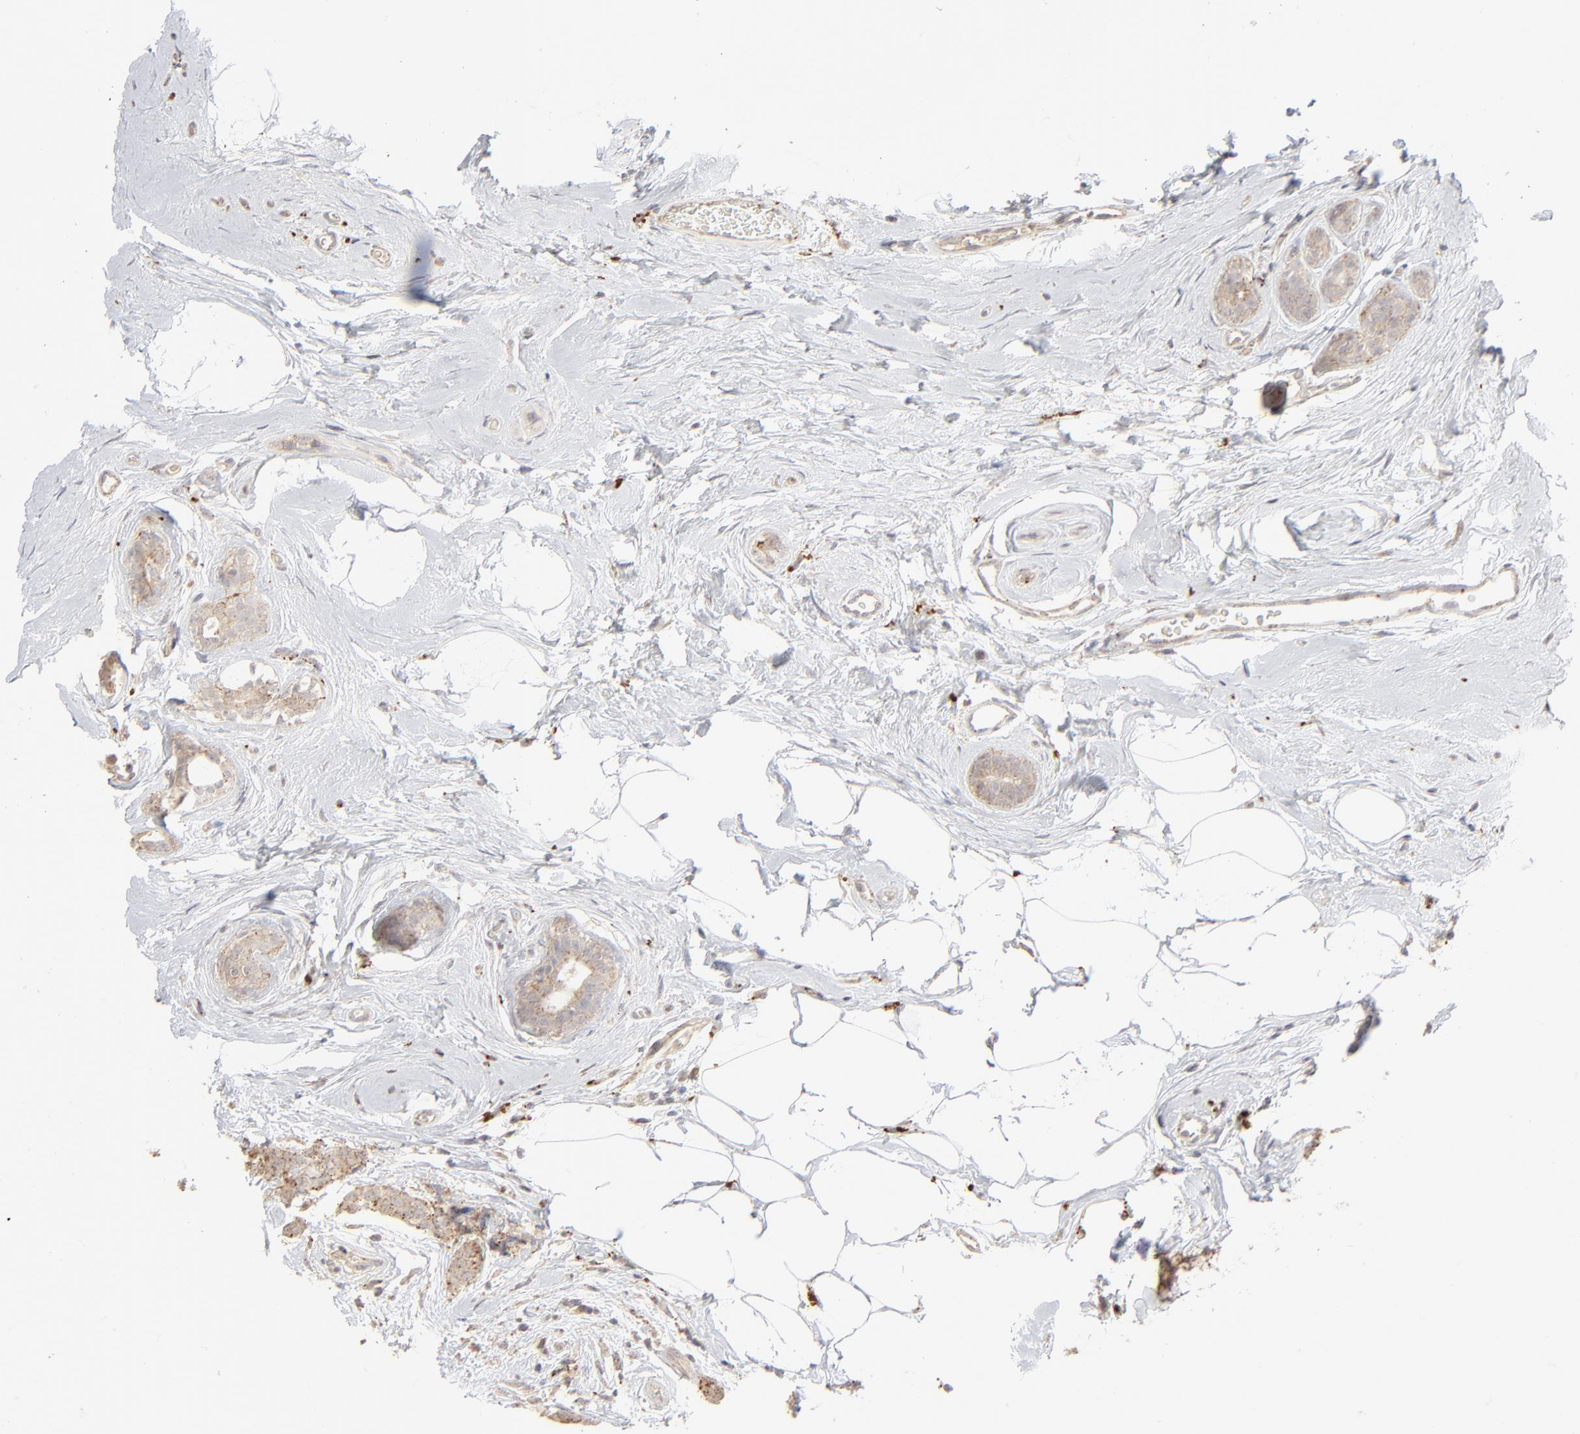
{"staining": {"intensity": "moderate", "quantity": ">75%", "location": "cytoplasmic/membranous"}, "tissue": "breast cancer", "cell_type": "Tumor cells", "image_type": "cancer", "snomed": [{"axis": "morphology", "description": "Lobular carcinoma"}, {"axis": "topography", "description": "Breast"}], "caption": "Approximately >75% of tumor cells in human breast cancer (lobular carcinoma) exhibit moderate cytoplasmic/membranous protein expression as visualized by brown immunohistochemical staining.", "gene": "POMT2", "patient": {"sex": "female", "age": 60}}